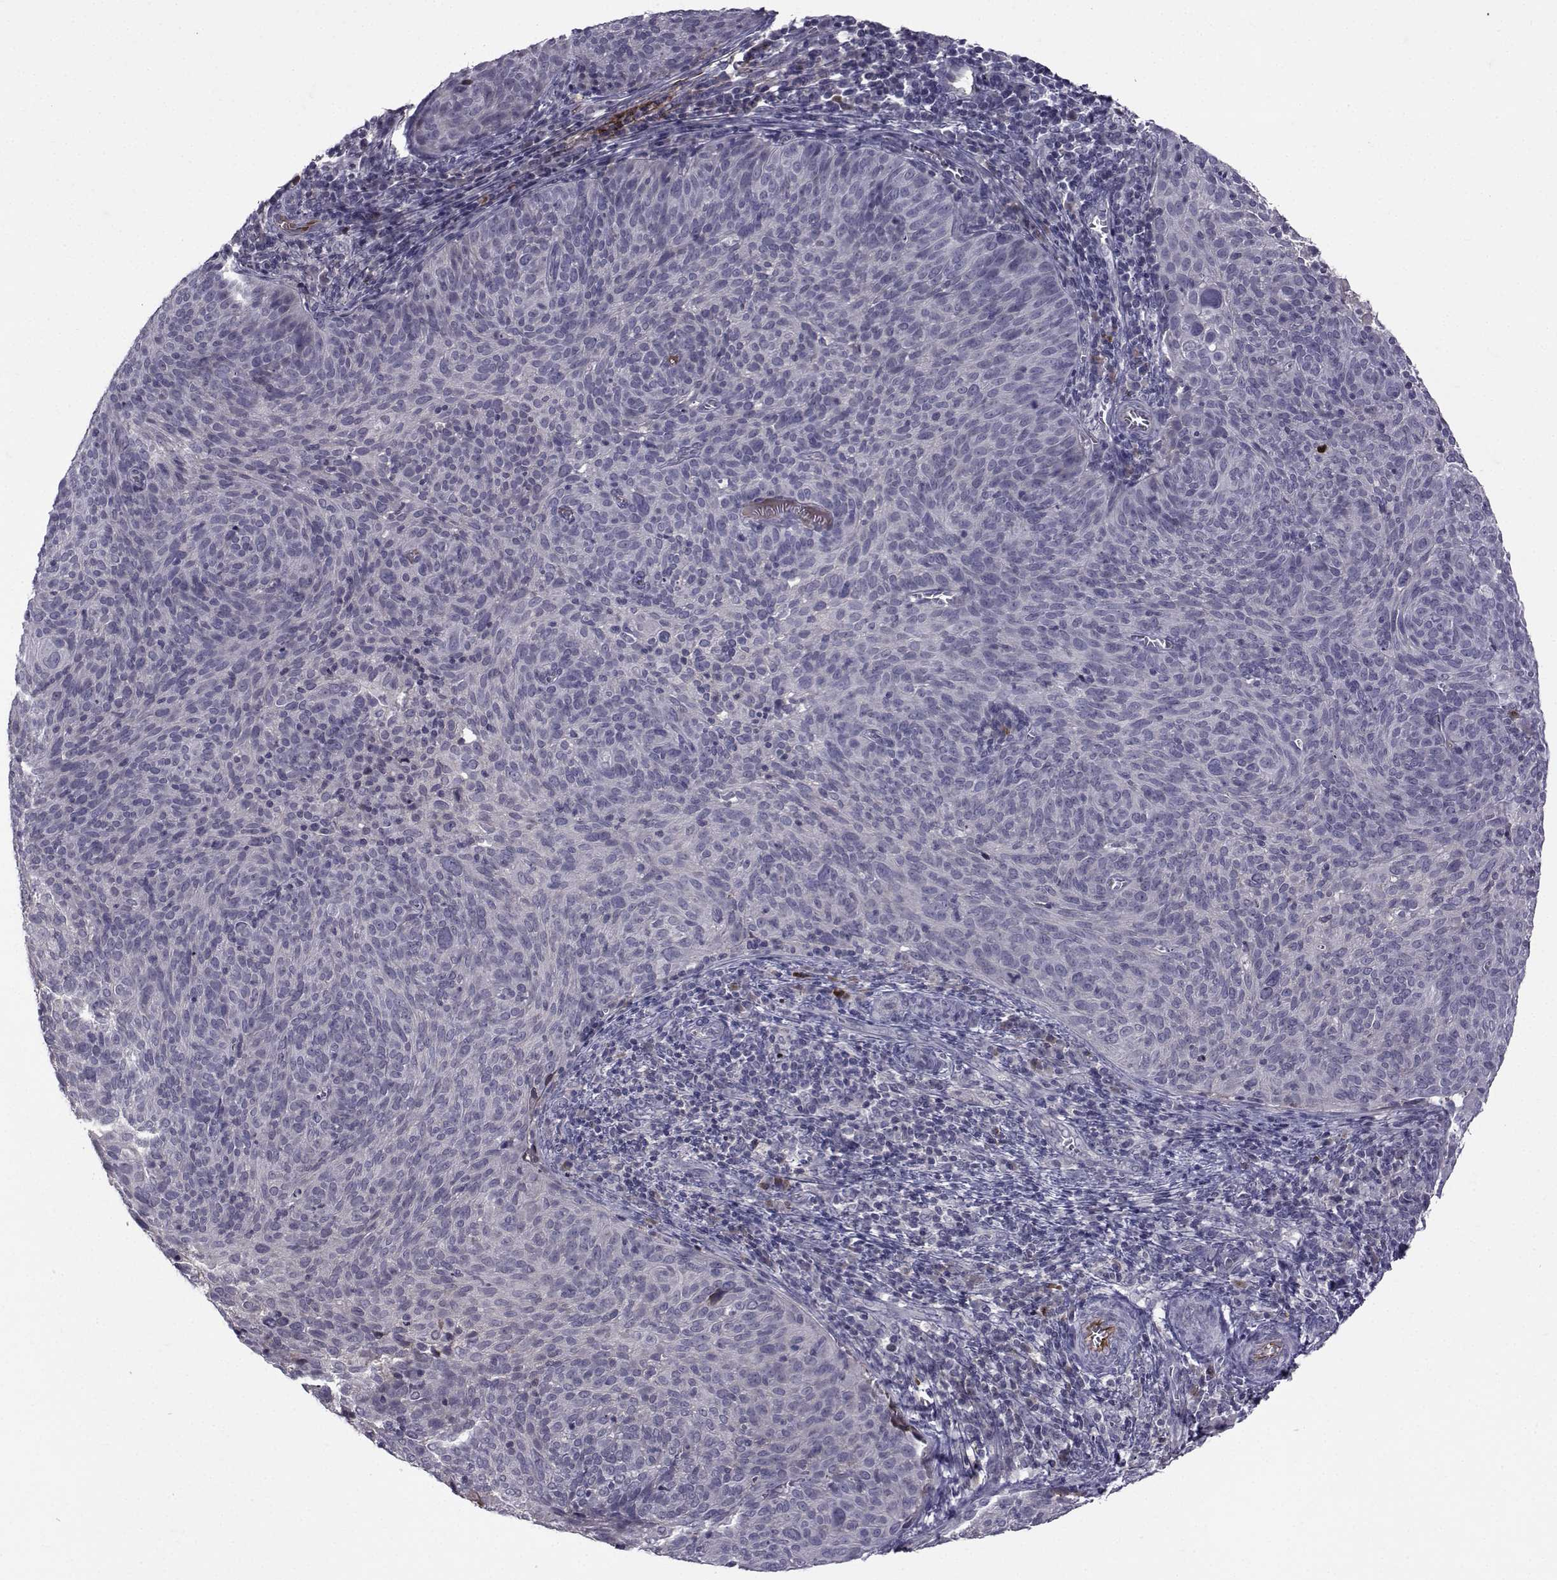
{"staining": {"intensity": "negative", "quantity": "none", "location": "none"}, "tissue": "cervical cancer", "cell_type": "Tumor cells", "image_type": "cancer", "snomed": [{"axis": "morphology", "description": "Squamous cell carcinoma, NOS"}, {"axis": "topography", "description": "Cervix"}], "caption": "Image shows no protein expression in tumor cells of cervical cancer (squamous cell carcinoma) tissue.", "gene": "TNFRSF11B", "patient": {"sex": "female", "age": 39}}